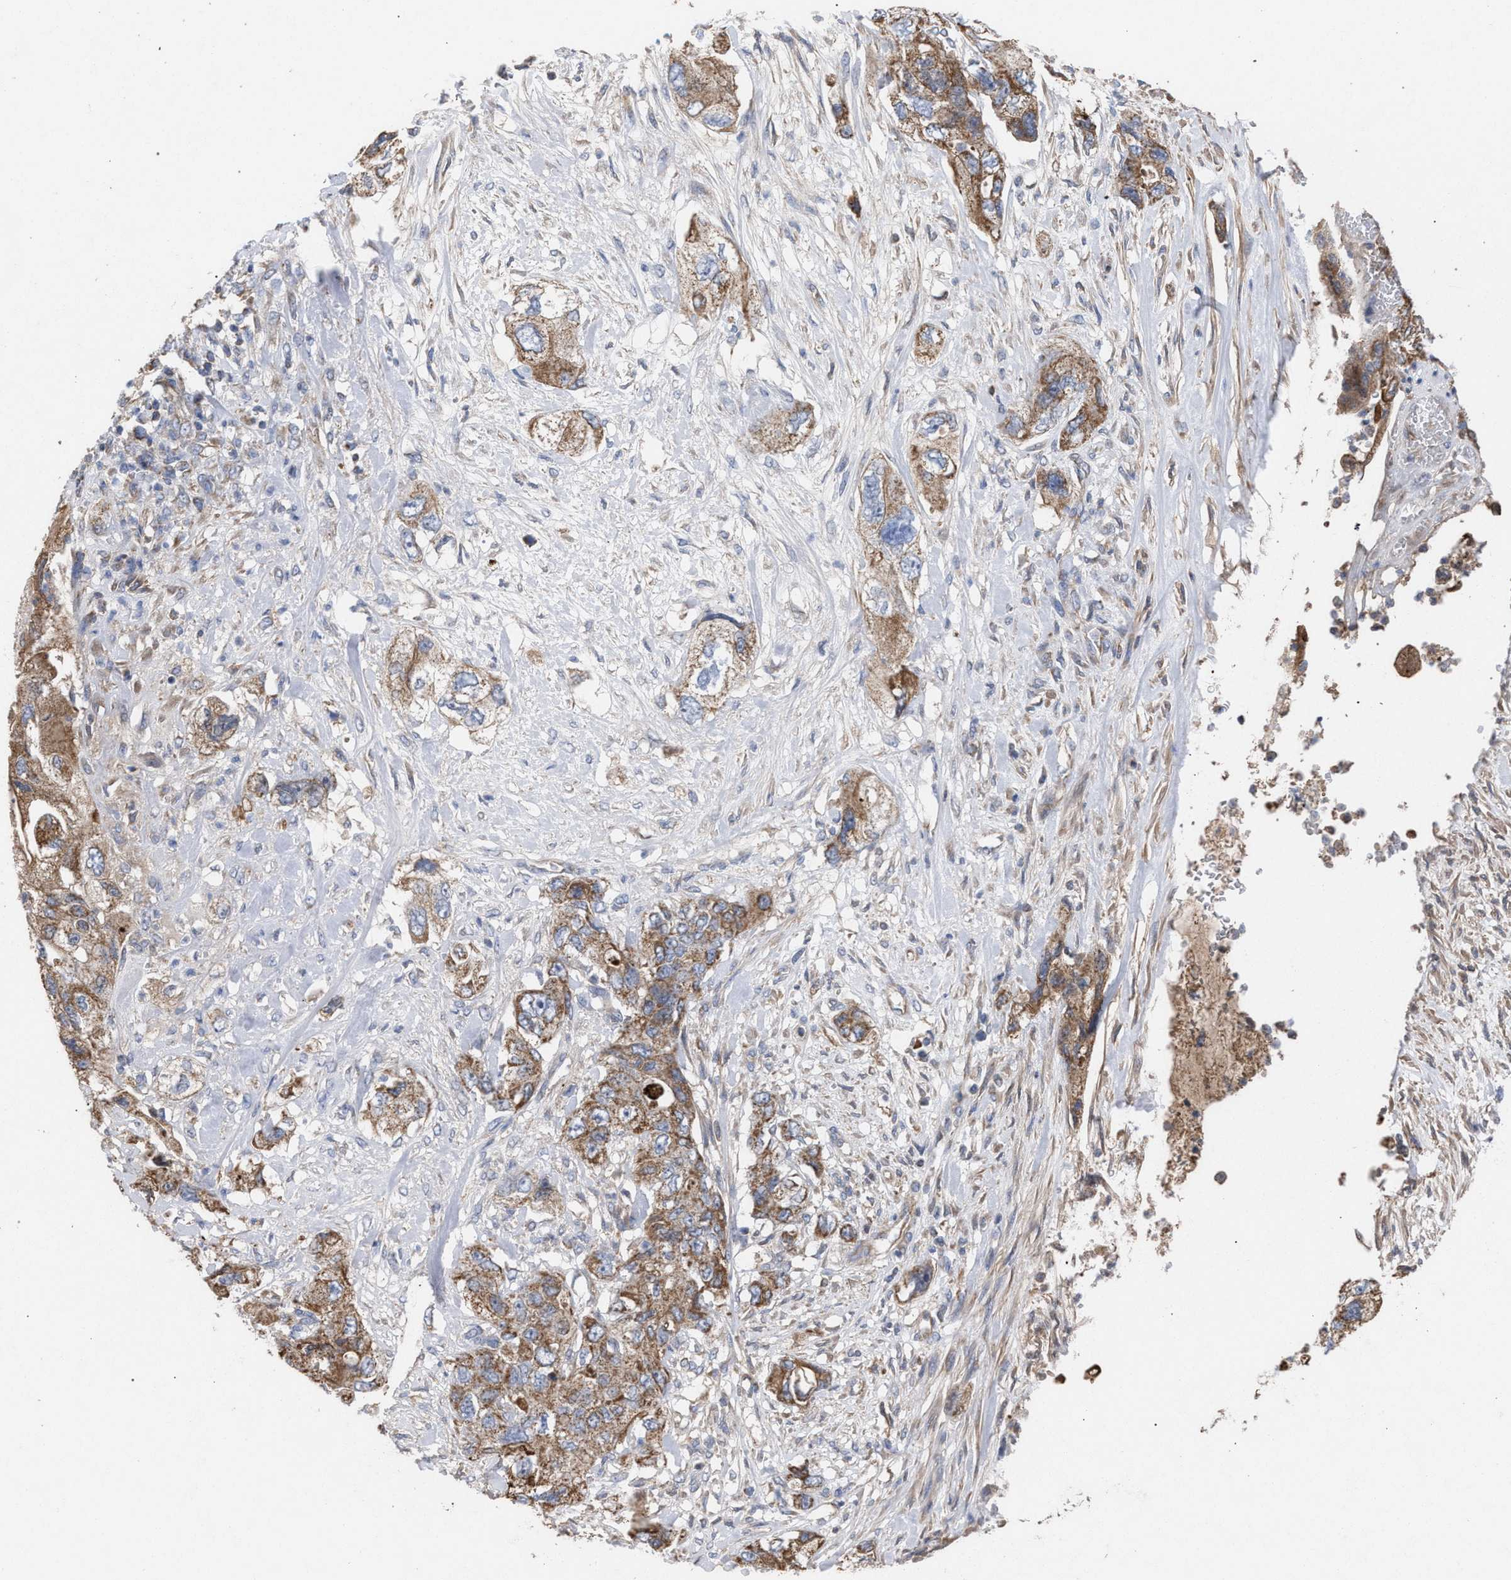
{"staining": {"intensity": "moderate", "quantity": ">75%", "location": "cytoplasmic/membranous"}, "tissue": "pancreatic cancer", "cell_type": "Tumor cells", "image_type": "cancer", "snomed": [{"axis": "morphology", "description": "Adenocarcinoma, NOS"}, {"axis": "topography", "description": "Pancreas"}], "caption": "Immunohistochemical staining of human pancreatic cancer (adenocarcinoma) displays medium levels of moderate cytoplasmic/membranous staining in approximately >75% of tumor cells.", "gene": "BCL2L12", "patient": {"sex": "female", "age": 73}}